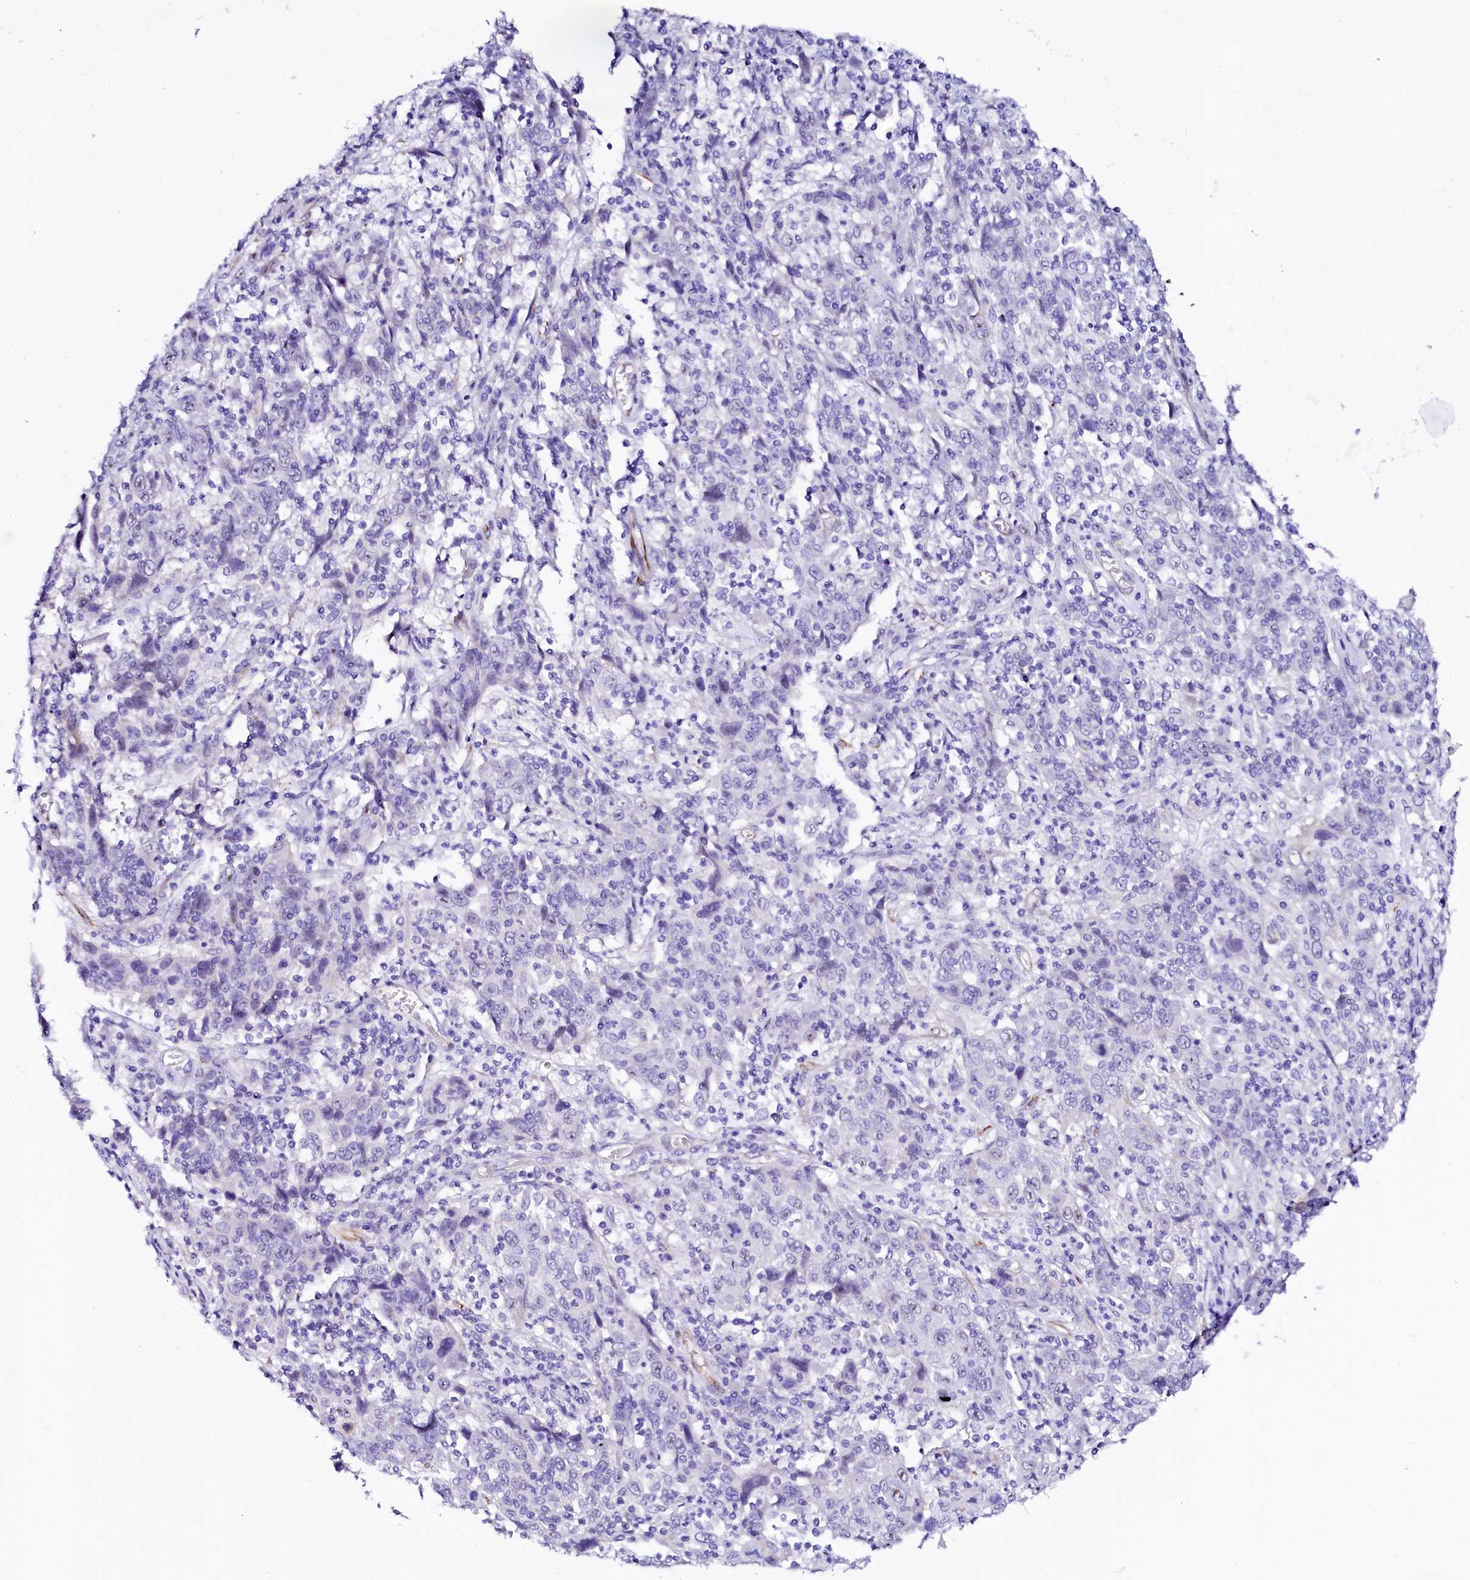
{"staining": {"intensity": "negative", "quantity": "none", "location": "none"}, "tissue": "cervical cancer", "cell_type": "Tumor cells", "image_type": "cancer", "snomed": [{"axis": "morphology", "description": "Squamous cell carcinoma, NOS"}, {"axis": "topography", "description": "Cervix"}], "caption": "Micrograph shows no protein expression in tumor cells of cervical cancer tissue.", "gene": "SFR1", "patient": {"sex": "female", "age": 46}}